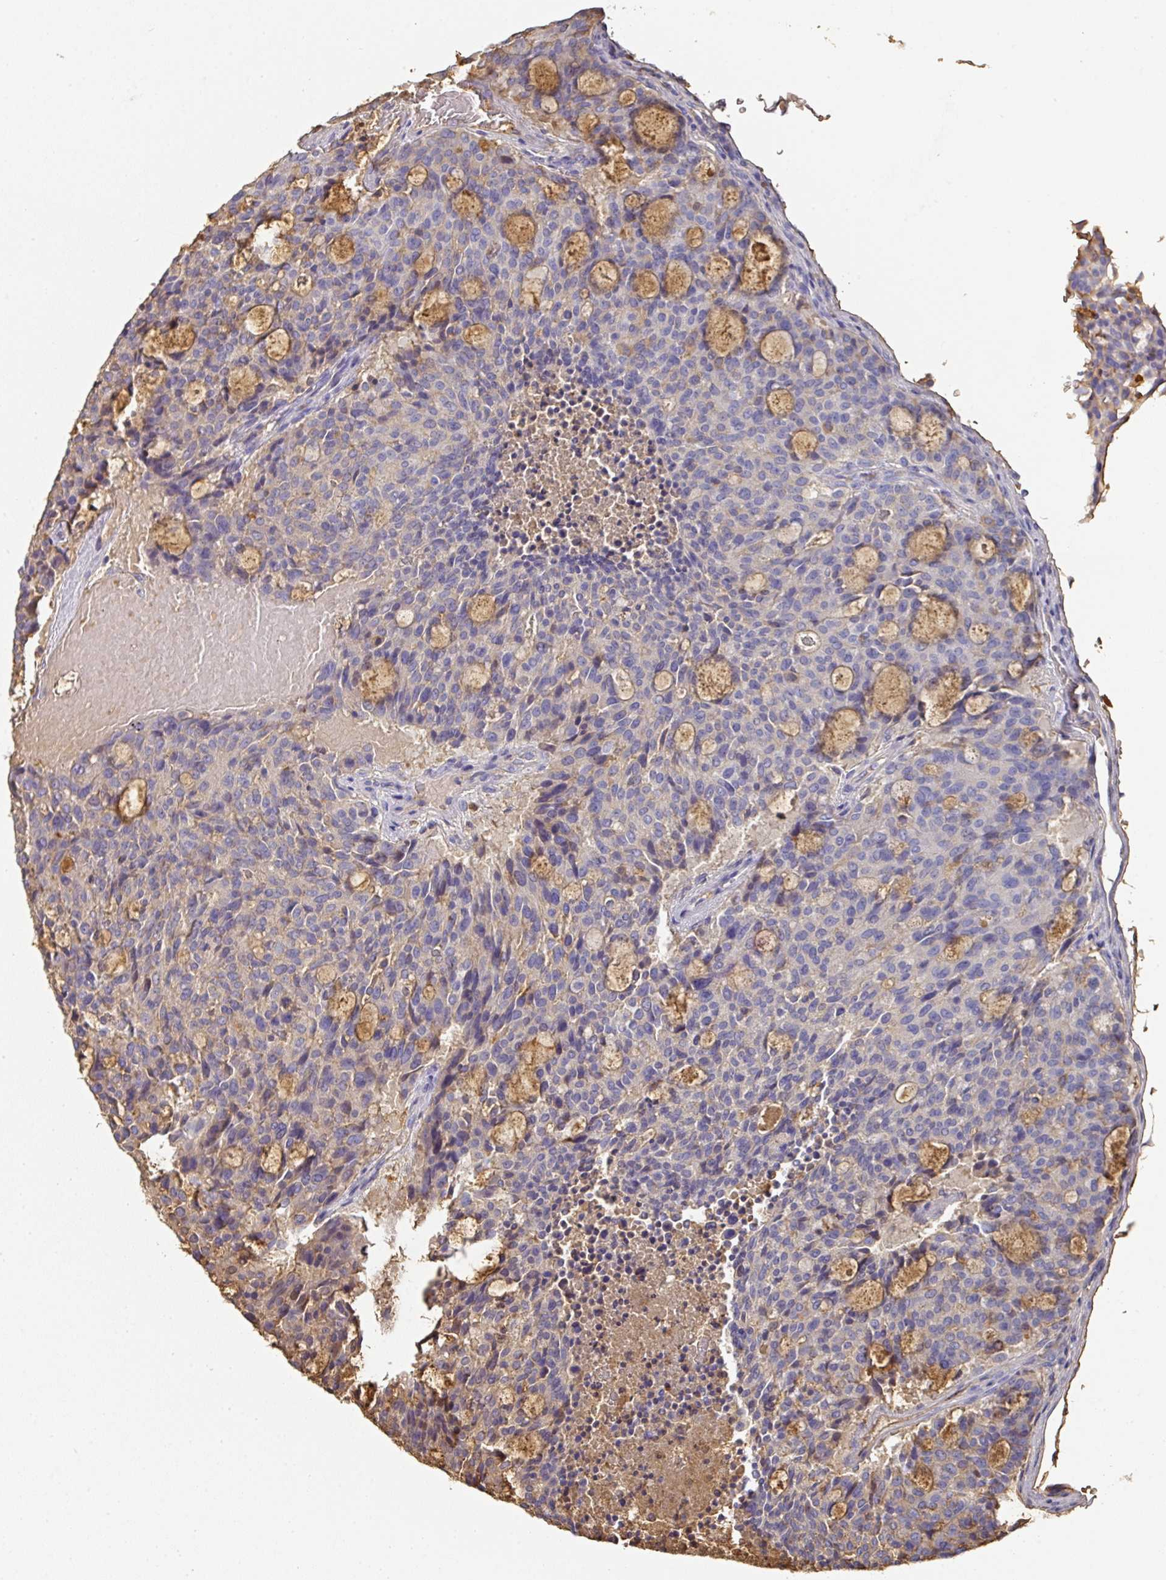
{"staining": {"intensity": "negative", "quantity": "none", "location": "none"}, "tissue": "carcinoid", "cell_type": "Tumor cells", "image_type": "cancer", "snomed": [{"axis": "morphology", "description": "Carcinoid, malignant, NOS"}, {"axis": "topography", "description": "Pancreas"}], "caption": "DAB (3,3'-diaminobenzidine) immunohistochemical staining of human carcinoid (malignant) demonstrates no significant positivity in tumor cells.", "gene": "ALB", "patient": {"sex": "female", "age": 54}}